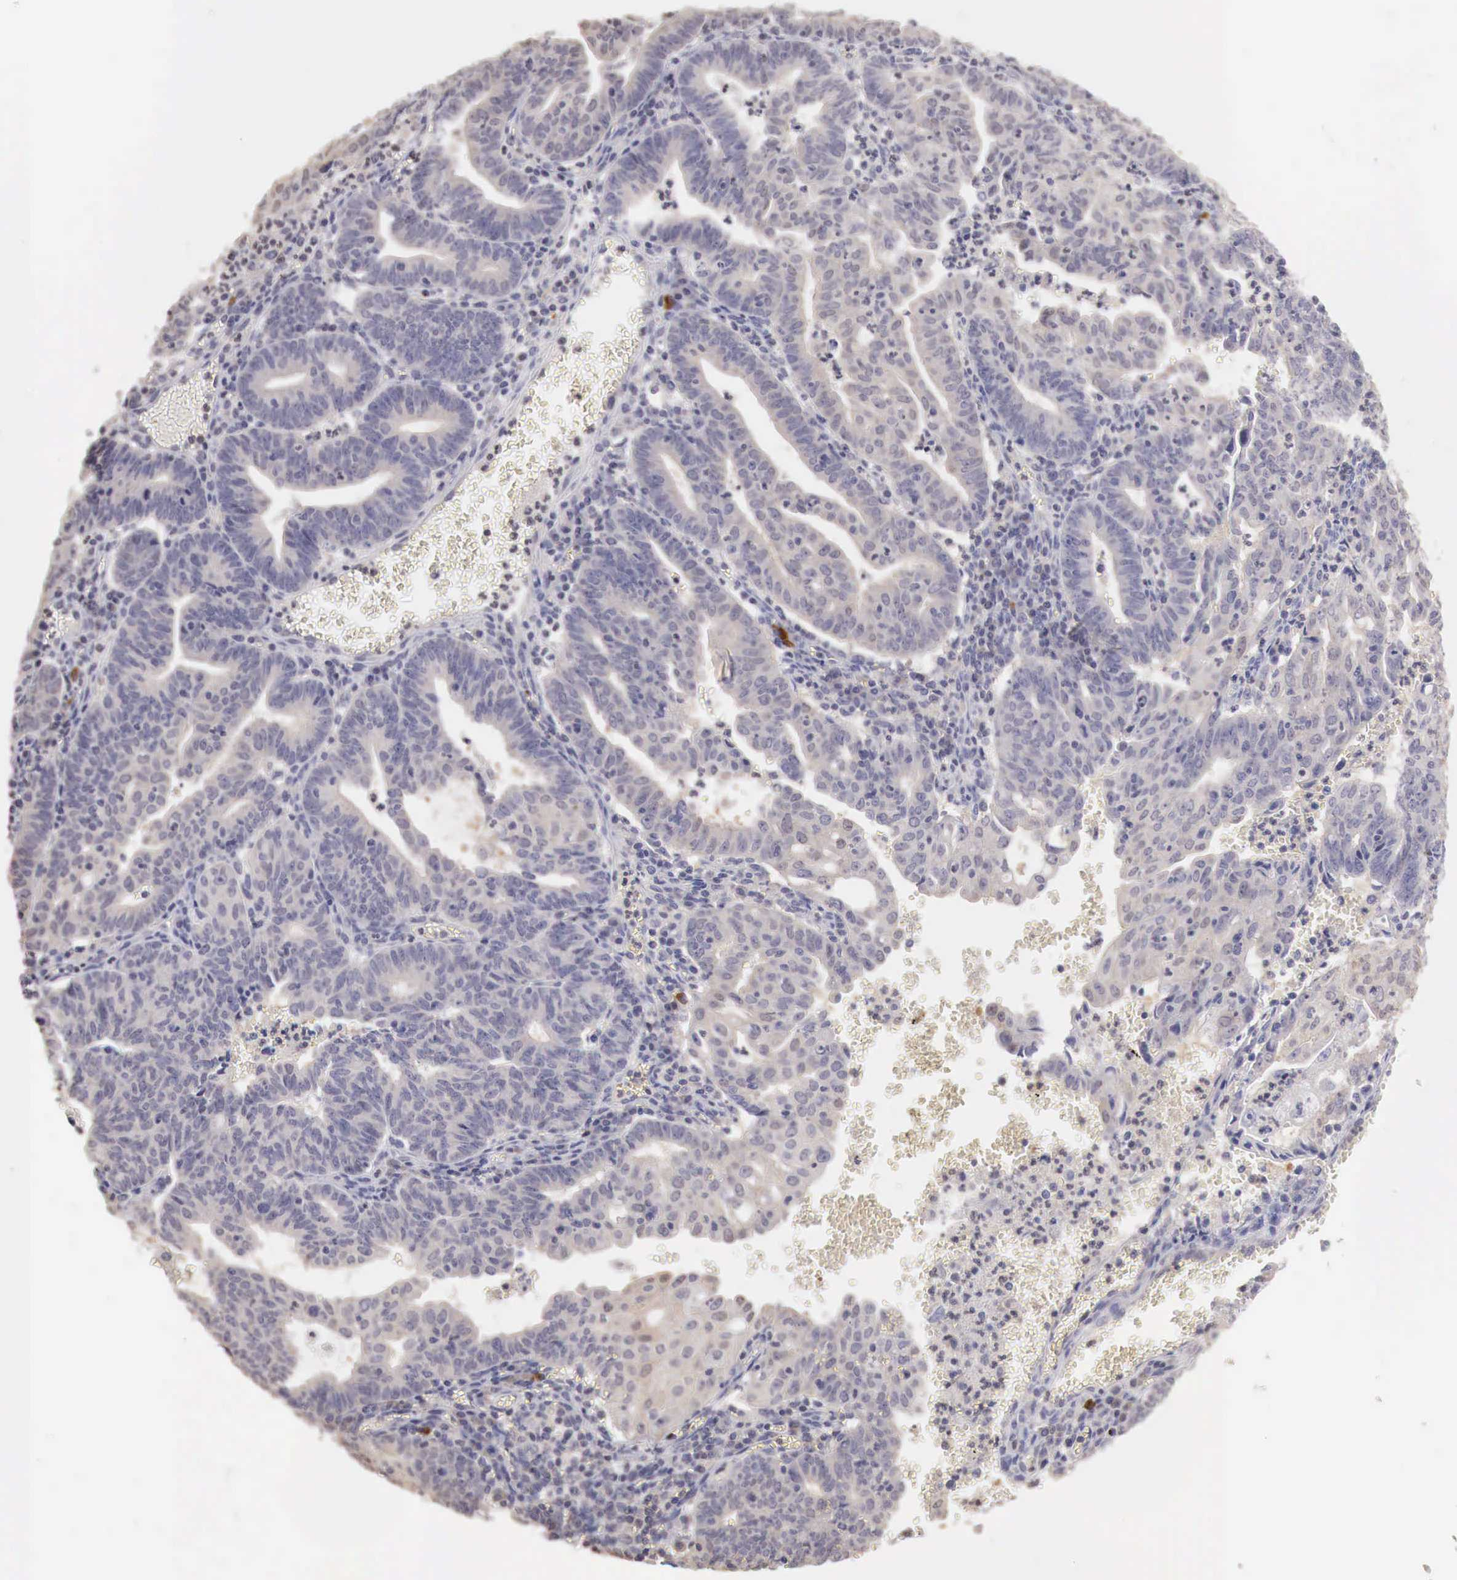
{"staining": {"intensity": "negative", "quantity": "none", "location": "none"}, "tissue": "endometrial cancer", "cell_type": "Tumor cells", "image_type": "cancer", "snomed": [{"axis": "morphology", "description": "Adenocarcinoma, NOS"}, {"axis": "topography", "description": "Endometrium"}], "caption": "This is a micrograph of immunohistochemistry (IHC) staining of endometrial cancer (adenocarcinoma), which shows no positivity in tumor cells. (DAB IHC with hematoxylin counter stain).", "gene": "TBC1D9", "patient": {"sex": "female", "age": 60}}